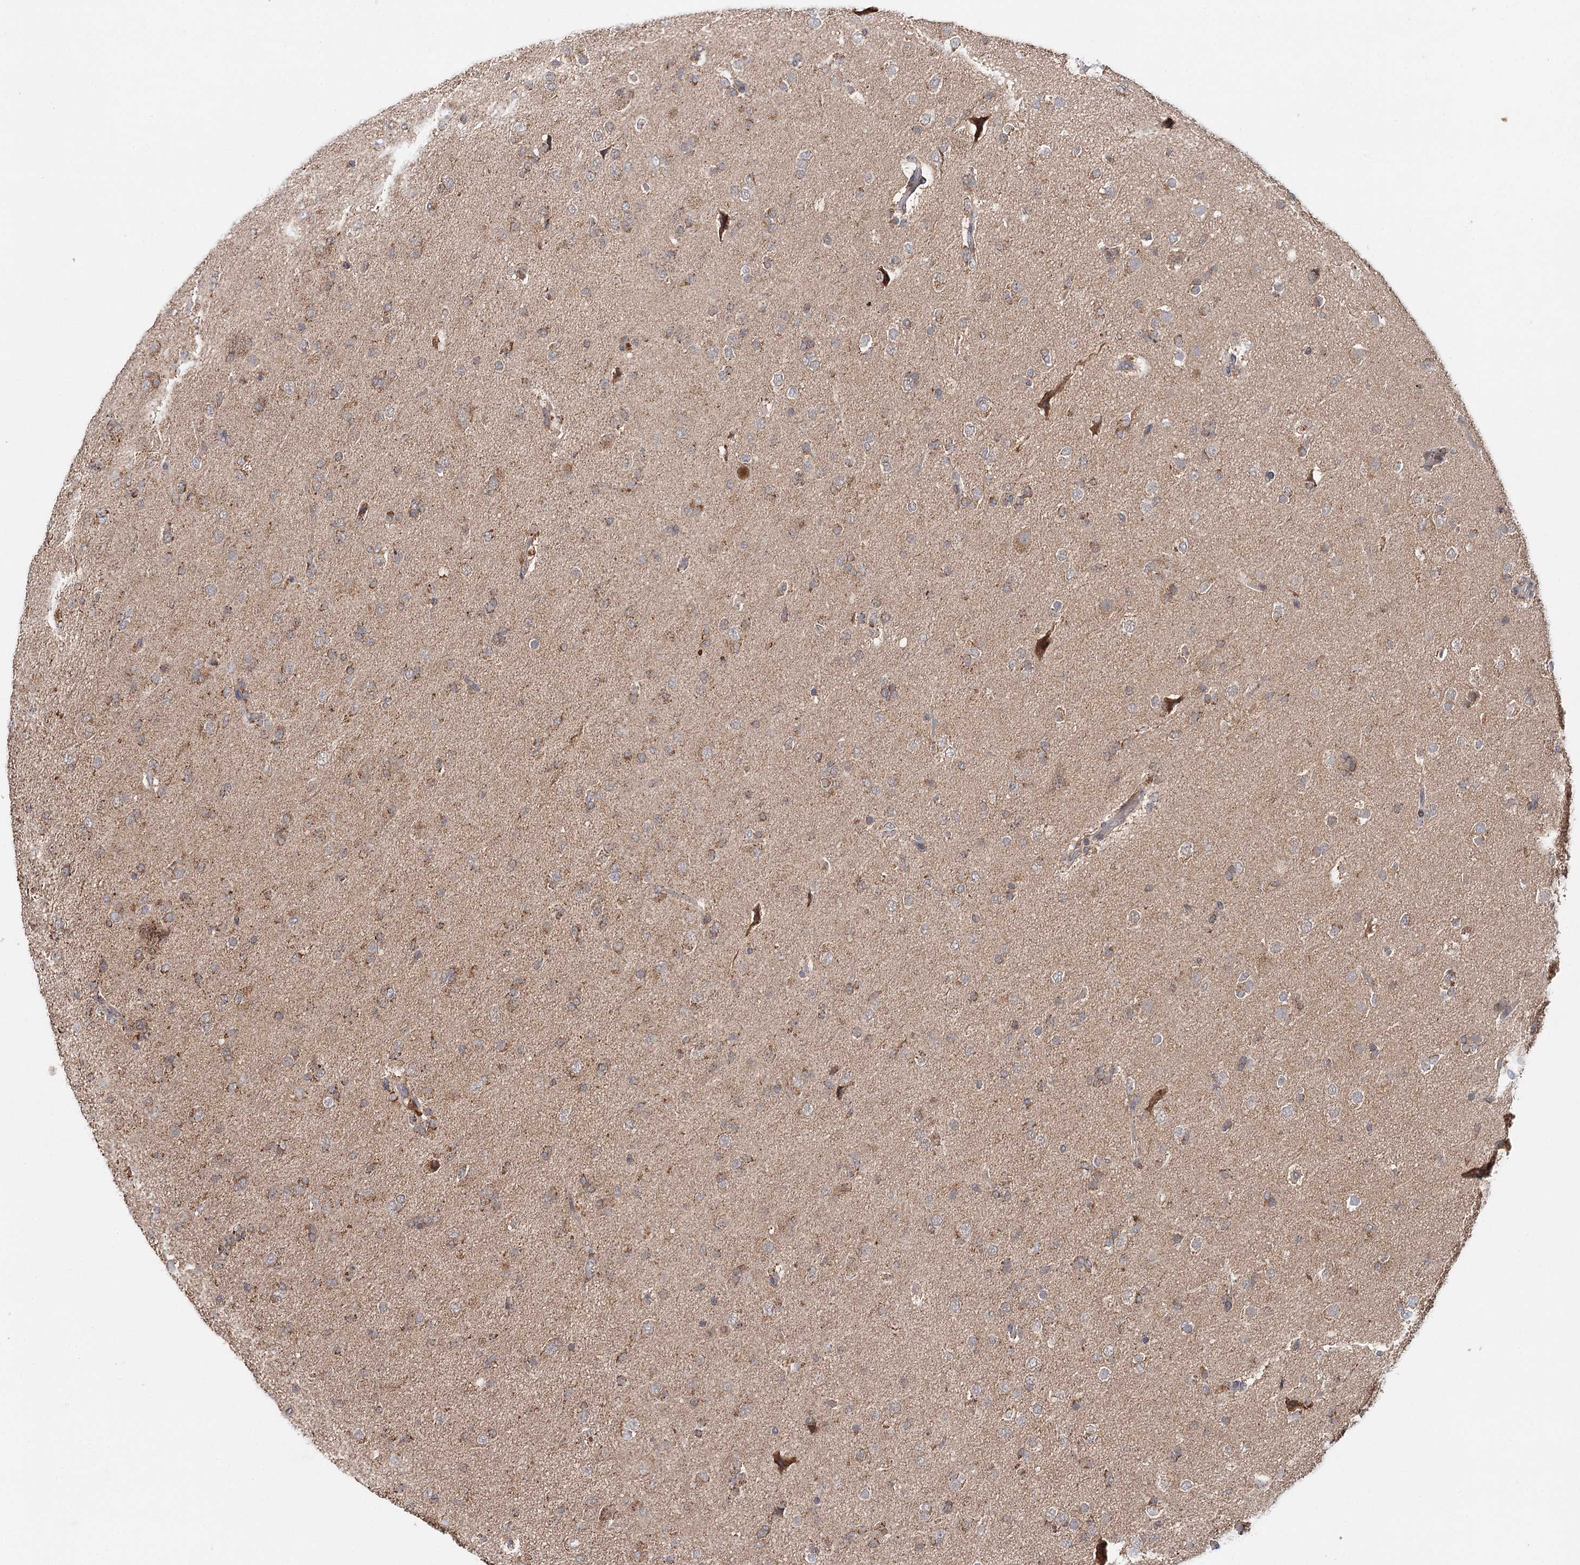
{"staining": {"intensity": "moderate", "quantity": "<25%", "location": "cytoplasmic/membranous"}, "tissue": "glioma", "cell_type": "Tumor cells", "image_type": "cancer", "snomed": [{"axis": "morphology", "description": "Glioma, malignant, Low grade"}, {"axis": "topography", "description": "Brain"}], "caption": "The immunohistochemical stain shows moderate cytoplasmic/membranous staining in tumor cells of malignant low-grade glioma tissue. The staining was performed using DAB, with brown indicating positive protein expression. Nuclei are stained blue with hematoxylin.", "gene": "PIK3CB", "patient": {"sex": "male", "age": 65}}